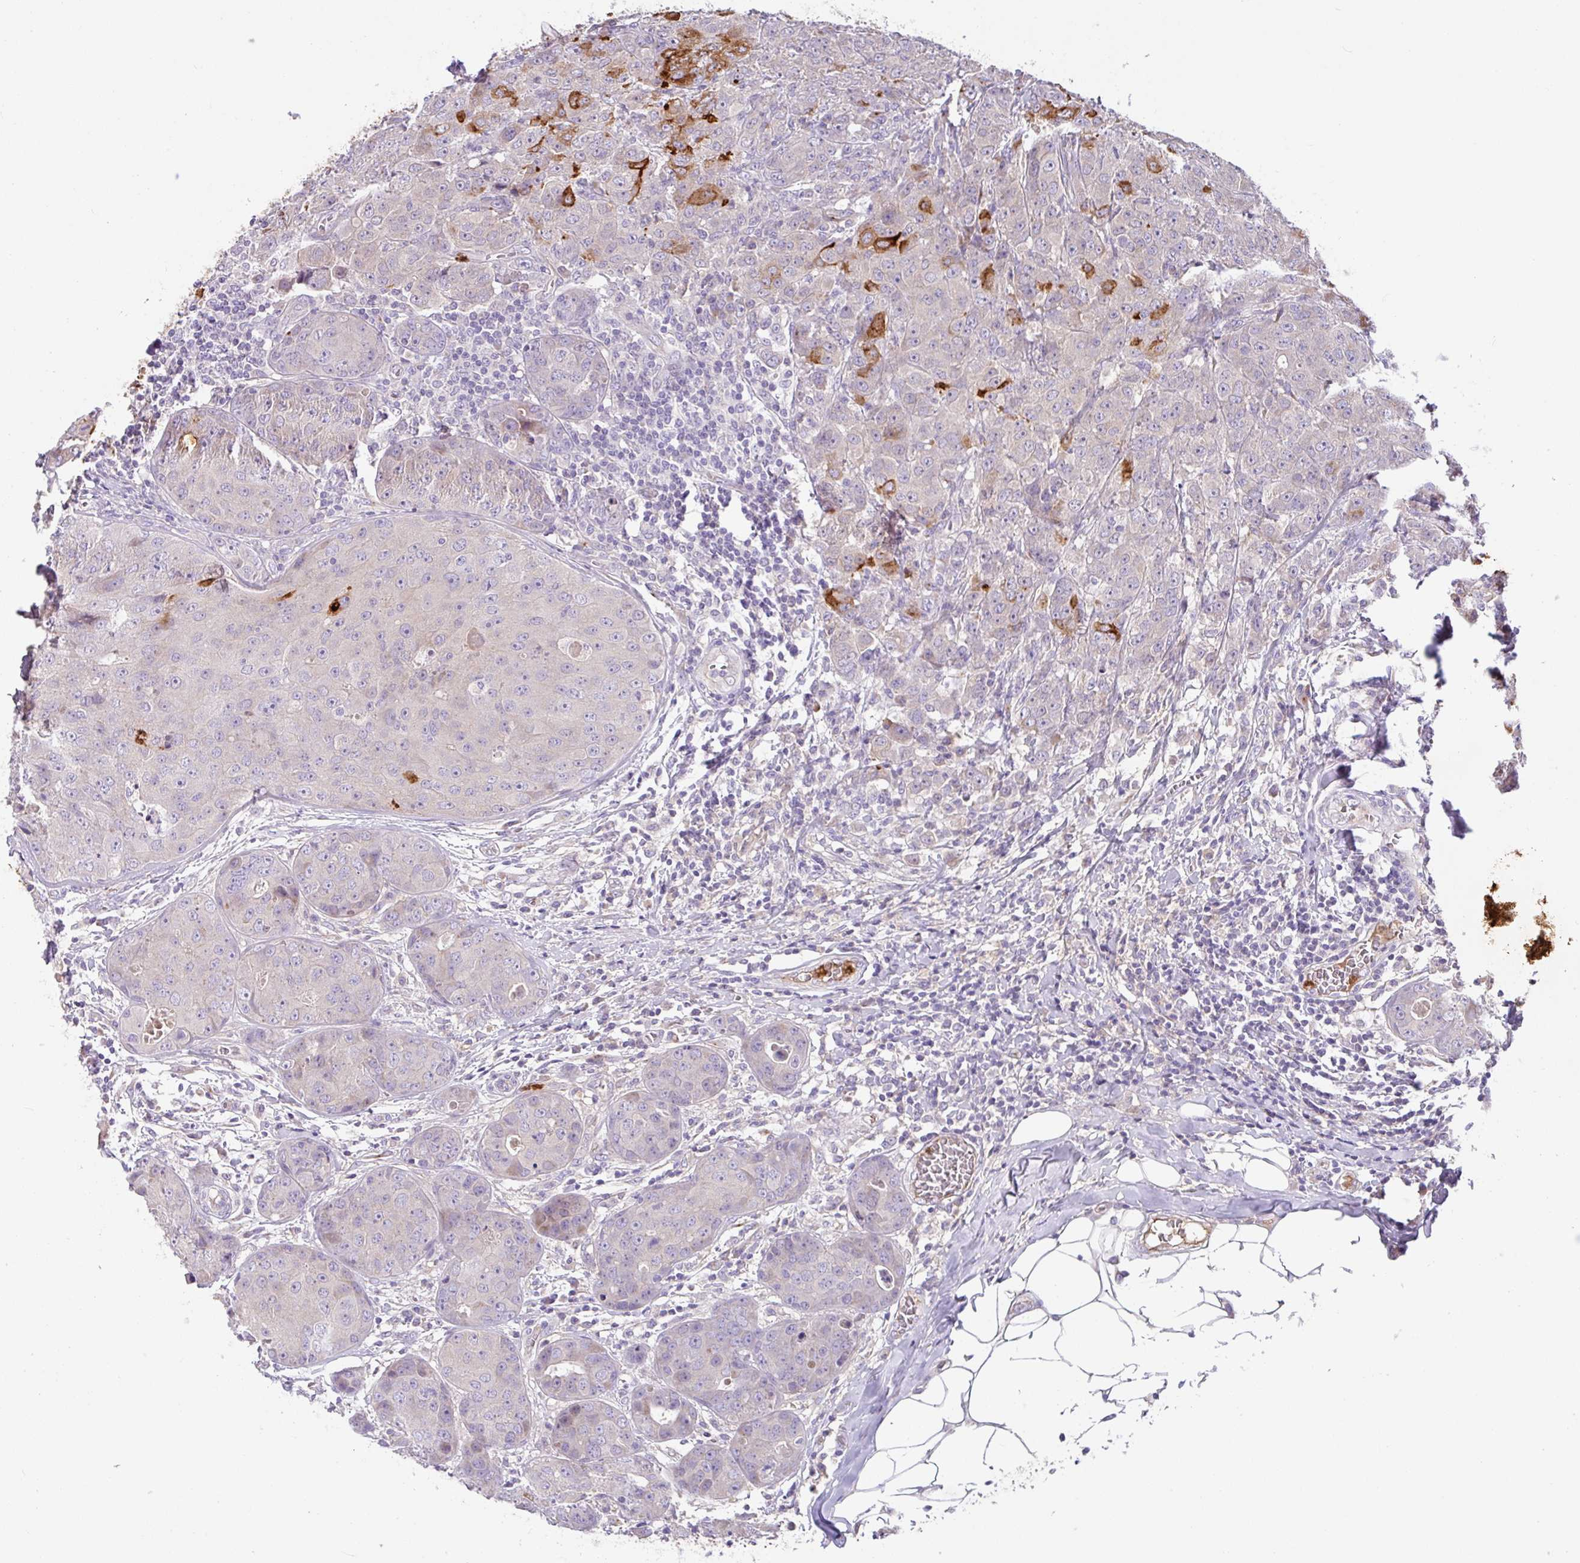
{"staining": {"intensity": "strong", "quantity": "<25%", "location": "cytoplasmic/membranous"}, "tissue": "breast cancer", "cell_type": "Tumor cells", "image_type": "cancer", "snomed": [{"axis": "morphology", "description": "Duct carcinoma"}, {"axis": "topography", "description": "Breast"}], "caption": "Protein staining by IHC displays strong cytoplasmic/membranous positivity in approximately <25% of tumor cells in breast cancer (infiltrating ductal carcinoma). The protein is shown in brown color, while the nuclei are stained blue.", "gene": "CRISP3", "patient": {"sex": "female", "age": 43}}